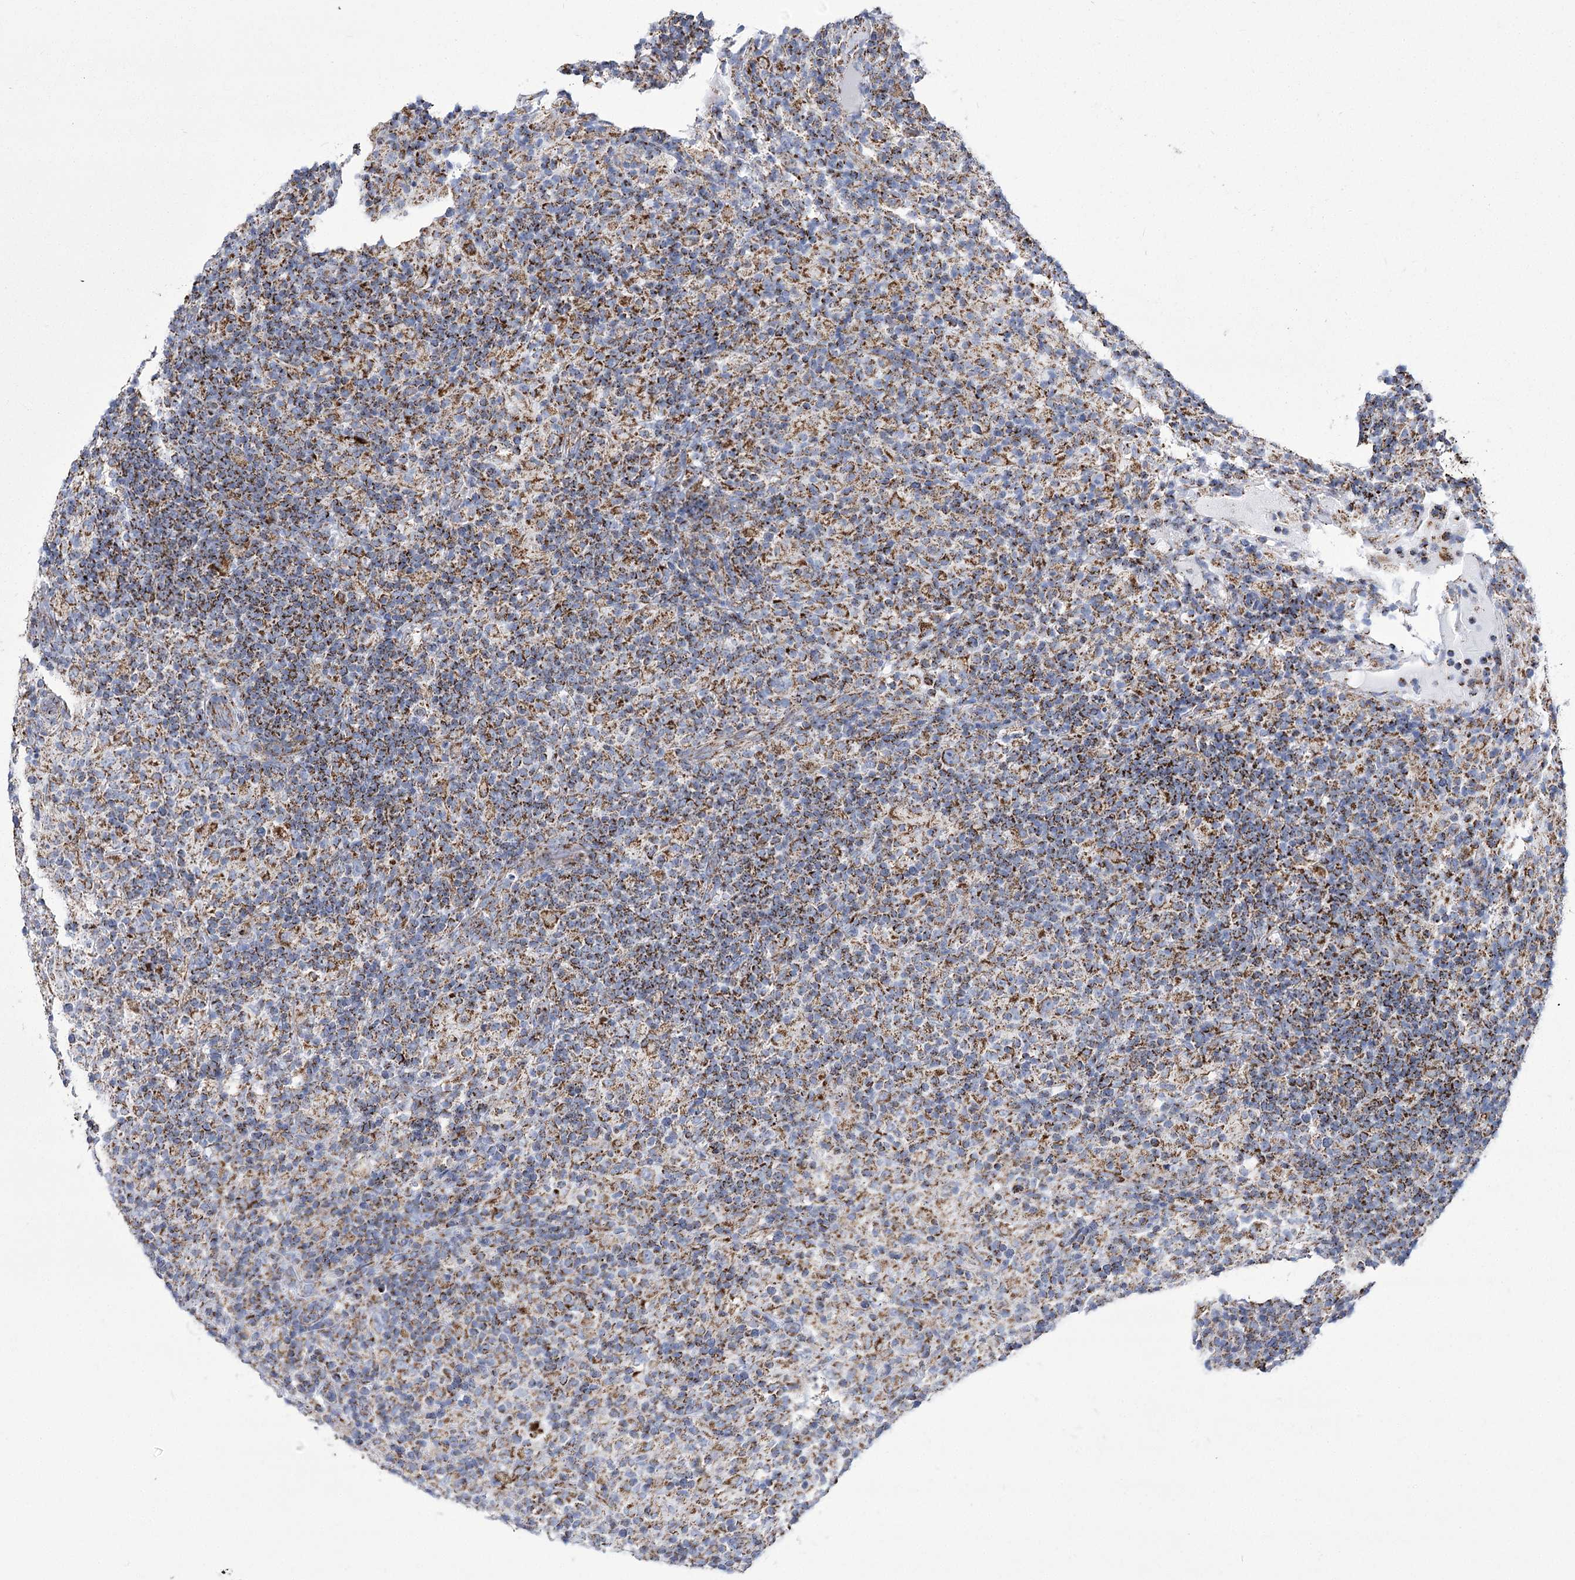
{"staining": {"intensity": "strong", "quantity": ">75%", "location": "cytoplasmic/membranous"}, "tissue": "lymphoma", "cell_type": "Tumor cells", "image_type": "cancer", "snomed": [{"axis": "morphology", "description": "Hodgkin's disease, NOS"}, {"axis": "topography", "description": "Lymph node"}], "caption": "Strong cytoplasmic/membranous positivity is appreciated in about >75% of tumor cells in lymphoma. The protein is stained brown, and the nuclei are stained in blue (DAB IHC with brightfield microscopy, high magnification).", "gene": "PDHB", "patient": {"sex": "male", "age": 70}}